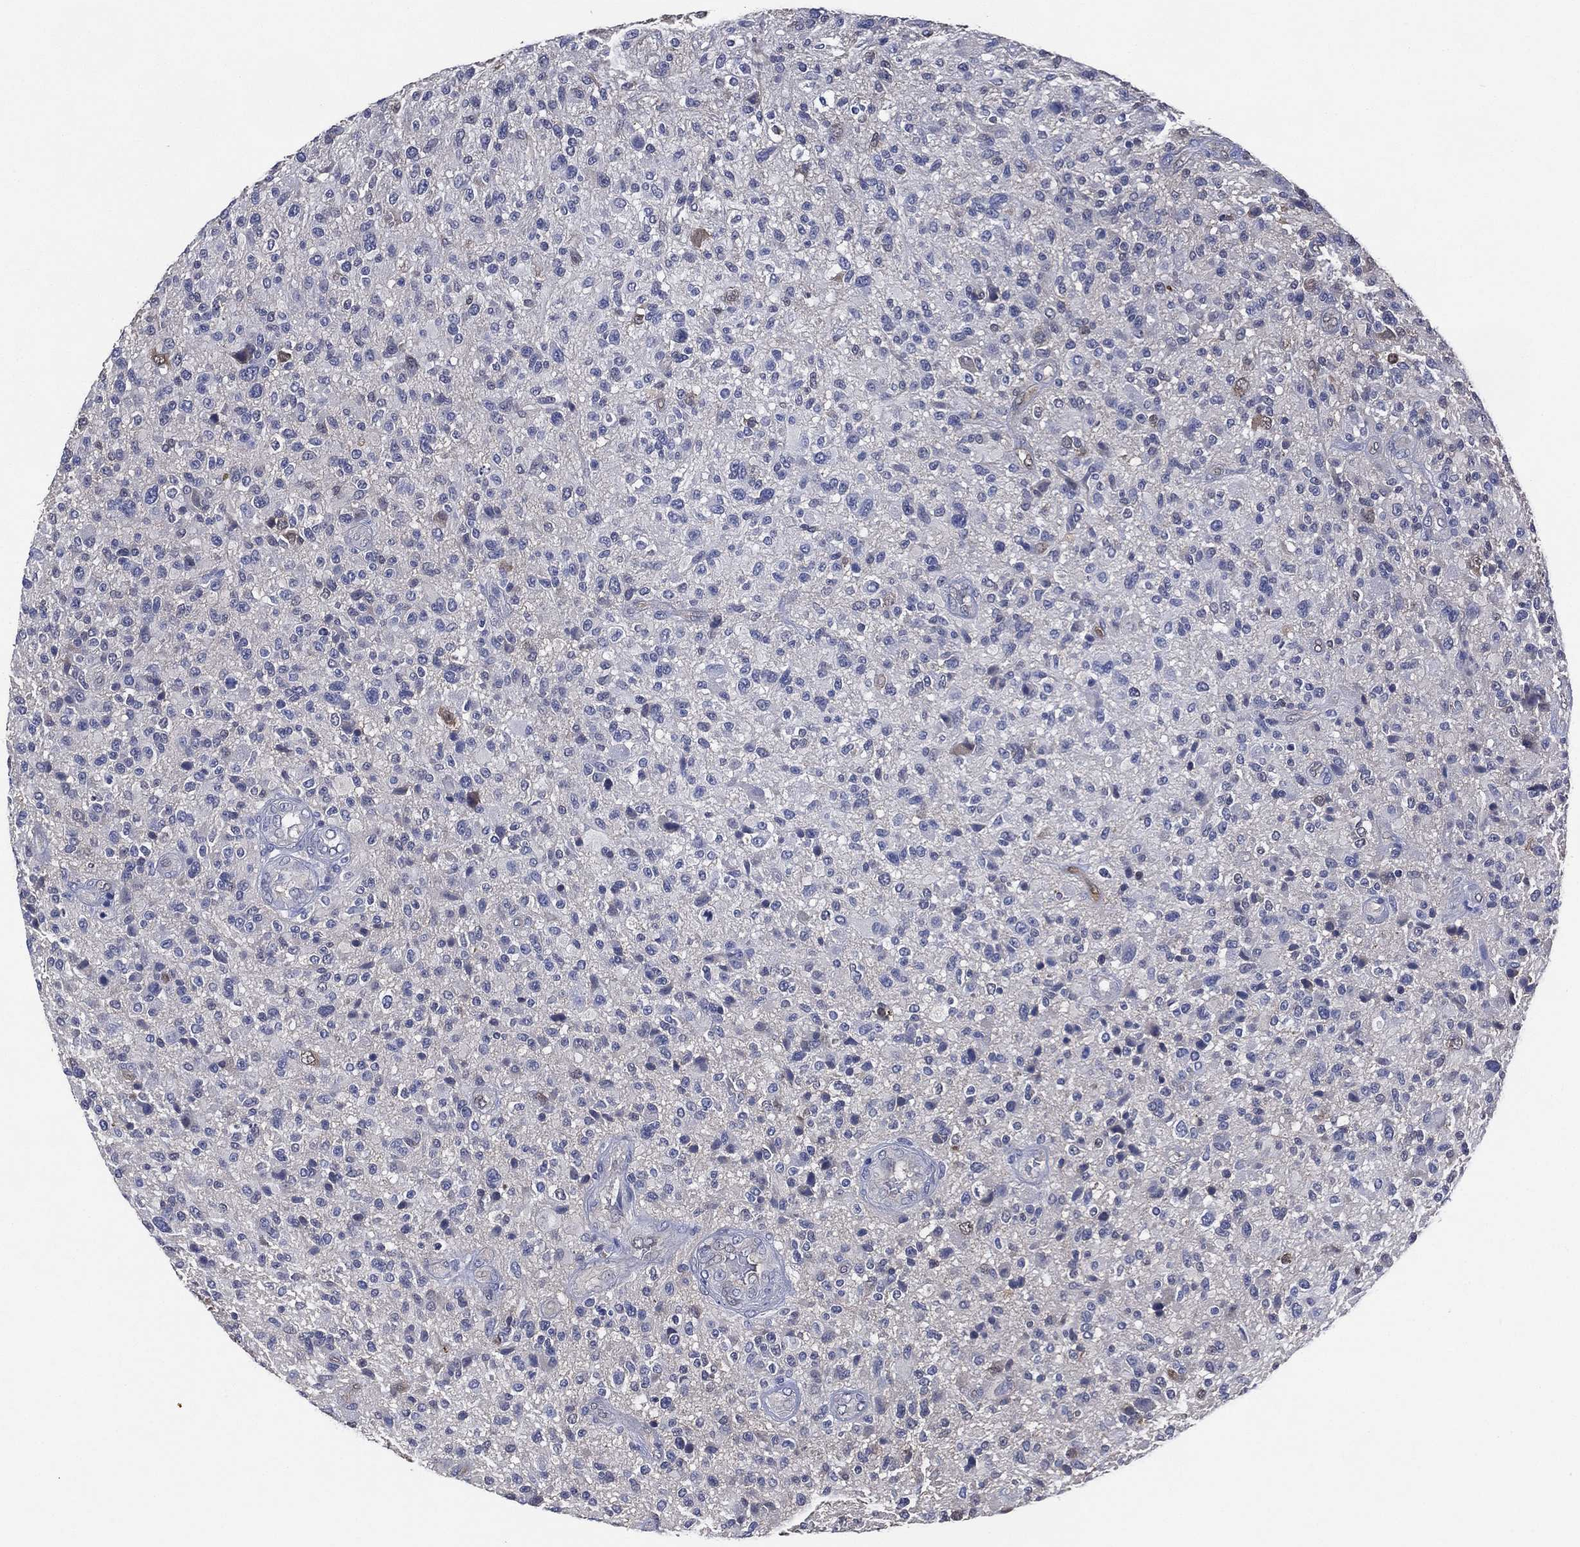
{"staining": {"intensity": "negative", "quantity": "none", "location": "none"}, "tissue": "glioma", "cell_type": "Tumor cells", "image_type": "cancer", "snomed": [{"axis": "morphology", "description": "Glioma, malignant, High grade"}, {"axis": "topography", "description": "Brain"}], "caption": "The image displays no staining of tumor cells in malignant glioma (high-grade).", "gene": "AK1", "patient": {"sex": "male", "age": 47}}